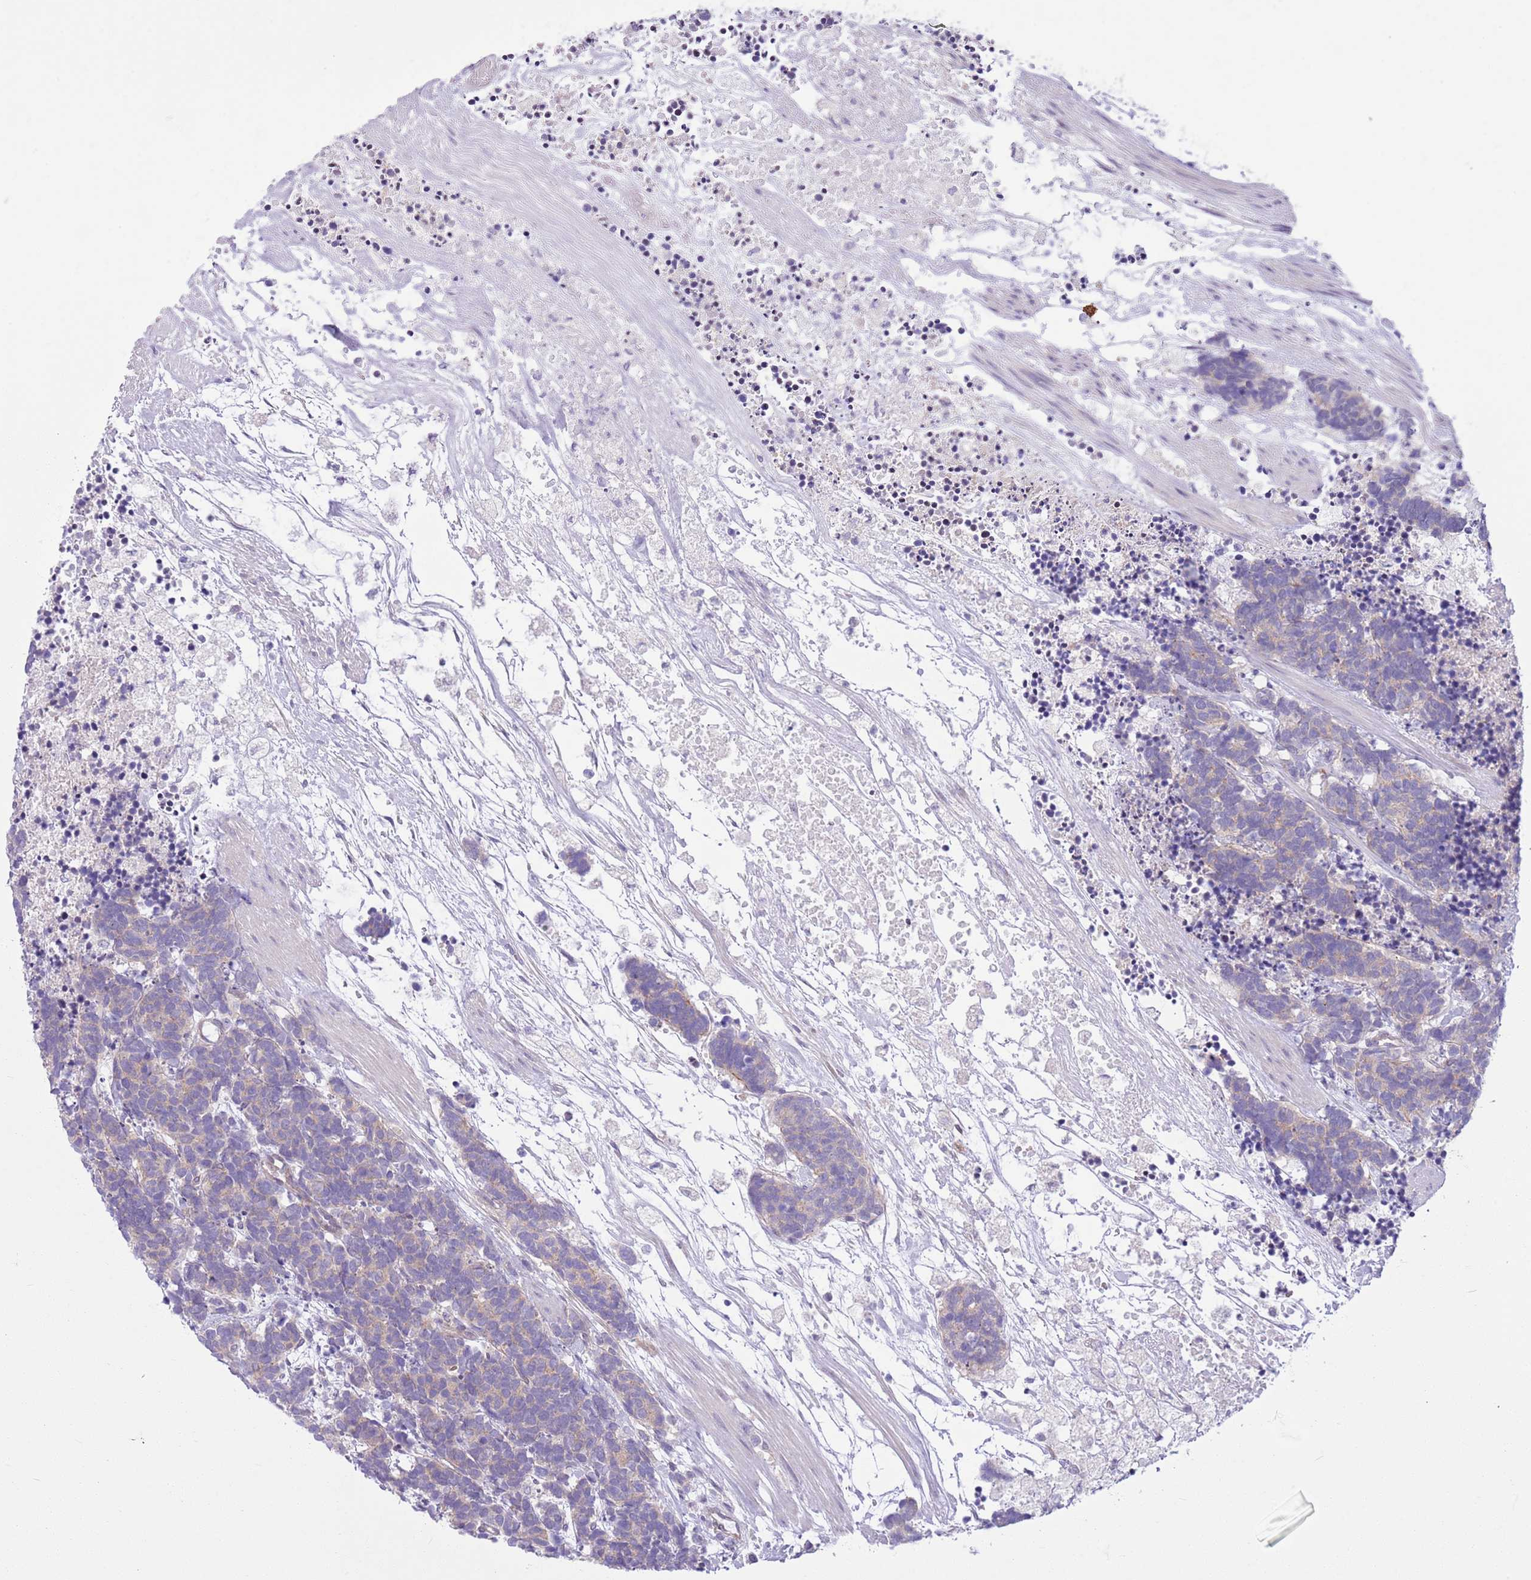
{"staining": {"intensity": "weak", "quantity": "<25%", "location": "cytoplasmic/membranous"}, "tissue": "carcinoid", "cell_type": "Tumor cells", "image_type": "cancer", "snomed": [{"axis": "morphology", "description": "Carcinoma, NOS"}, {"axis": "morphology", "description": "Carcinoid, malignant, NOS"}, {"axis": "topography", "description": "Prostate"}], "caption": "IHC image of neoplastic tissue: carcinoid stained with DAB (3,3'-diaminobenzidine) reveals no significant protein positivity in tumor cells.", "gene": "PARP8", "patient": {"sex": "male", "age": 57}}